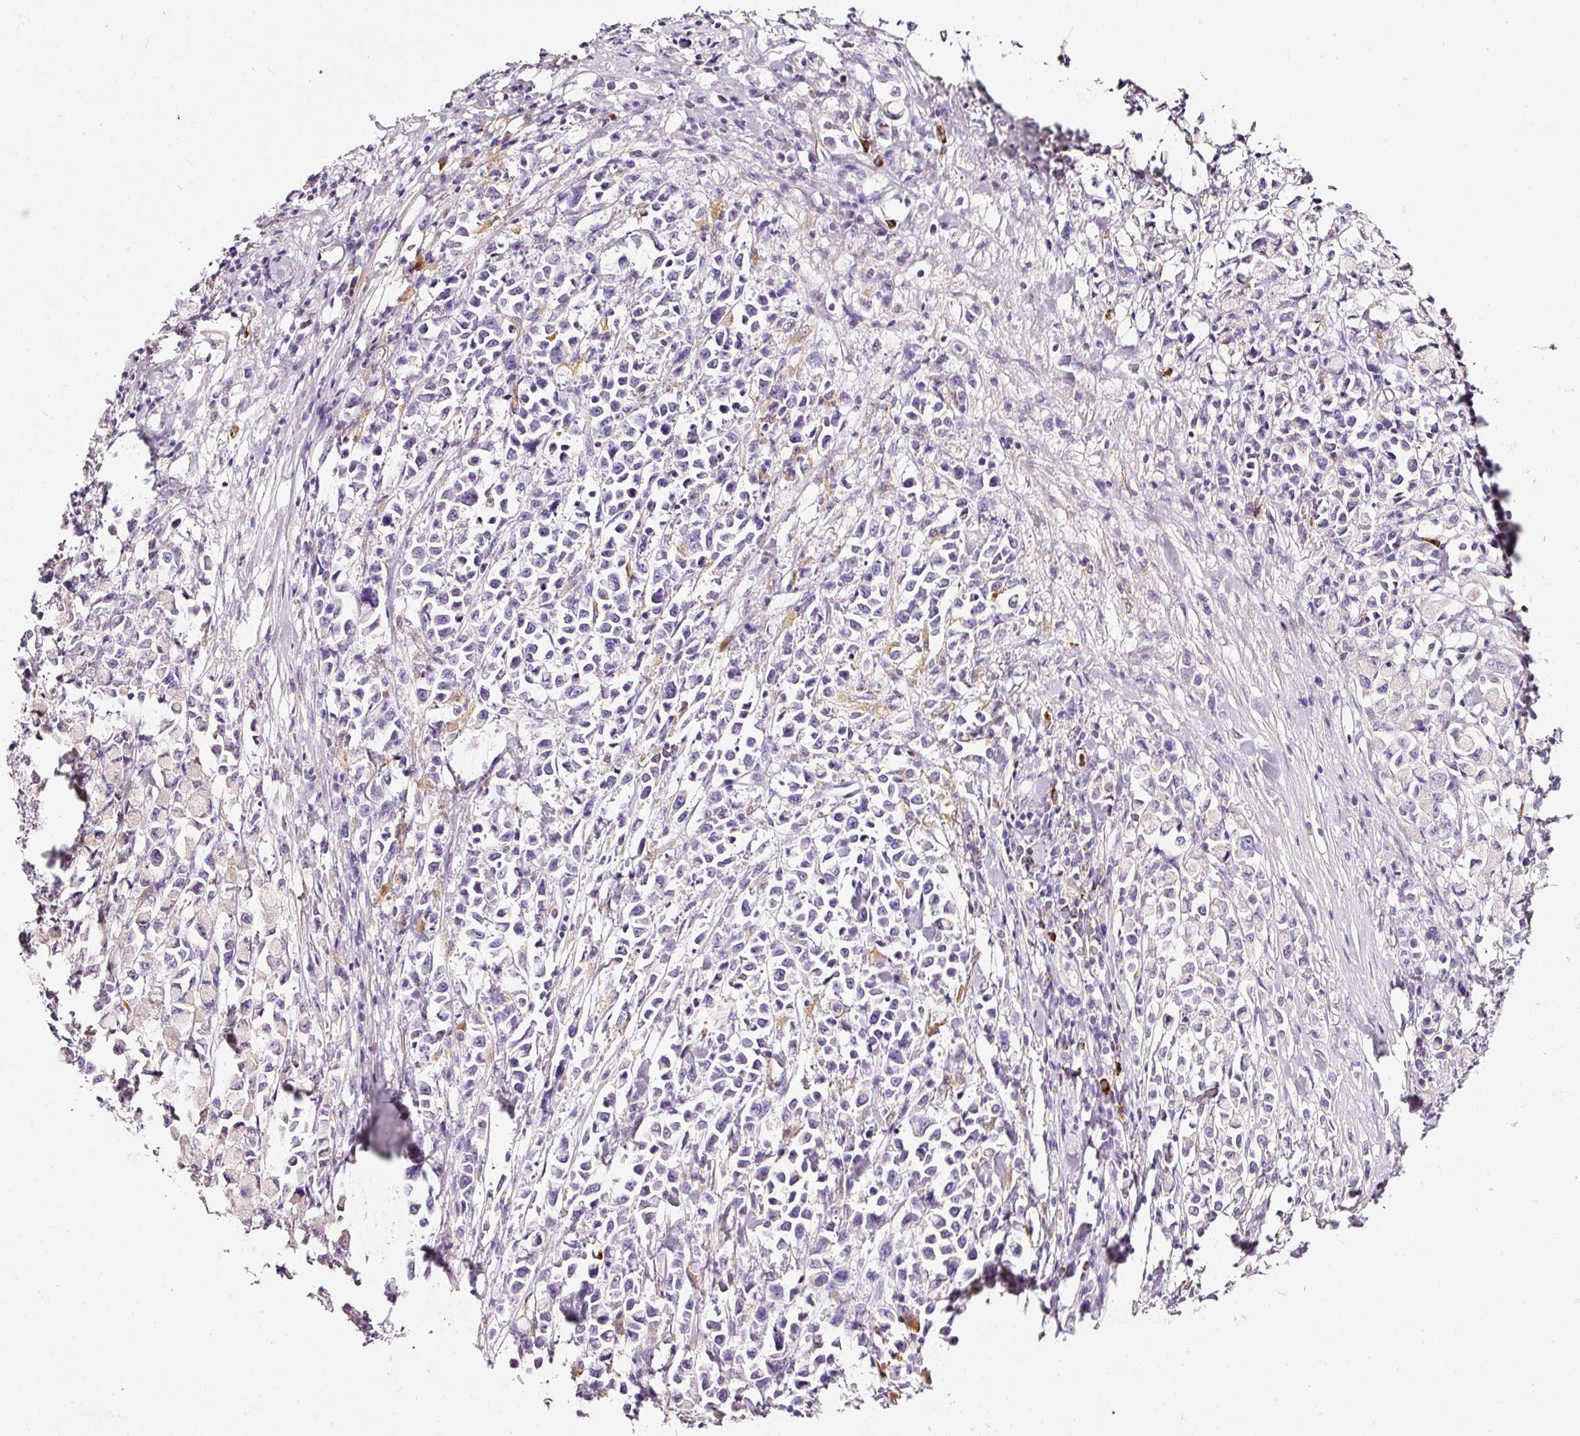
{"staining": {"intensity": "negative", "quantity": "none", "location": "none"}, "tissue": "stomach cancer", "cell_type": "Tumor cells", "image_type": "cancer", "snomed": [{"axis": "morphology", "description": "Adenocarcinoma, NOS"}, {"axis": "topography", "description": "Stomach"}], "caption": "Stomach adenocarcinoma was stained to show a protein in brown. There is no significant staining in tumor cells.", "gene": "CYB561A3", "patient": {"sex": "female", "age": 81}}